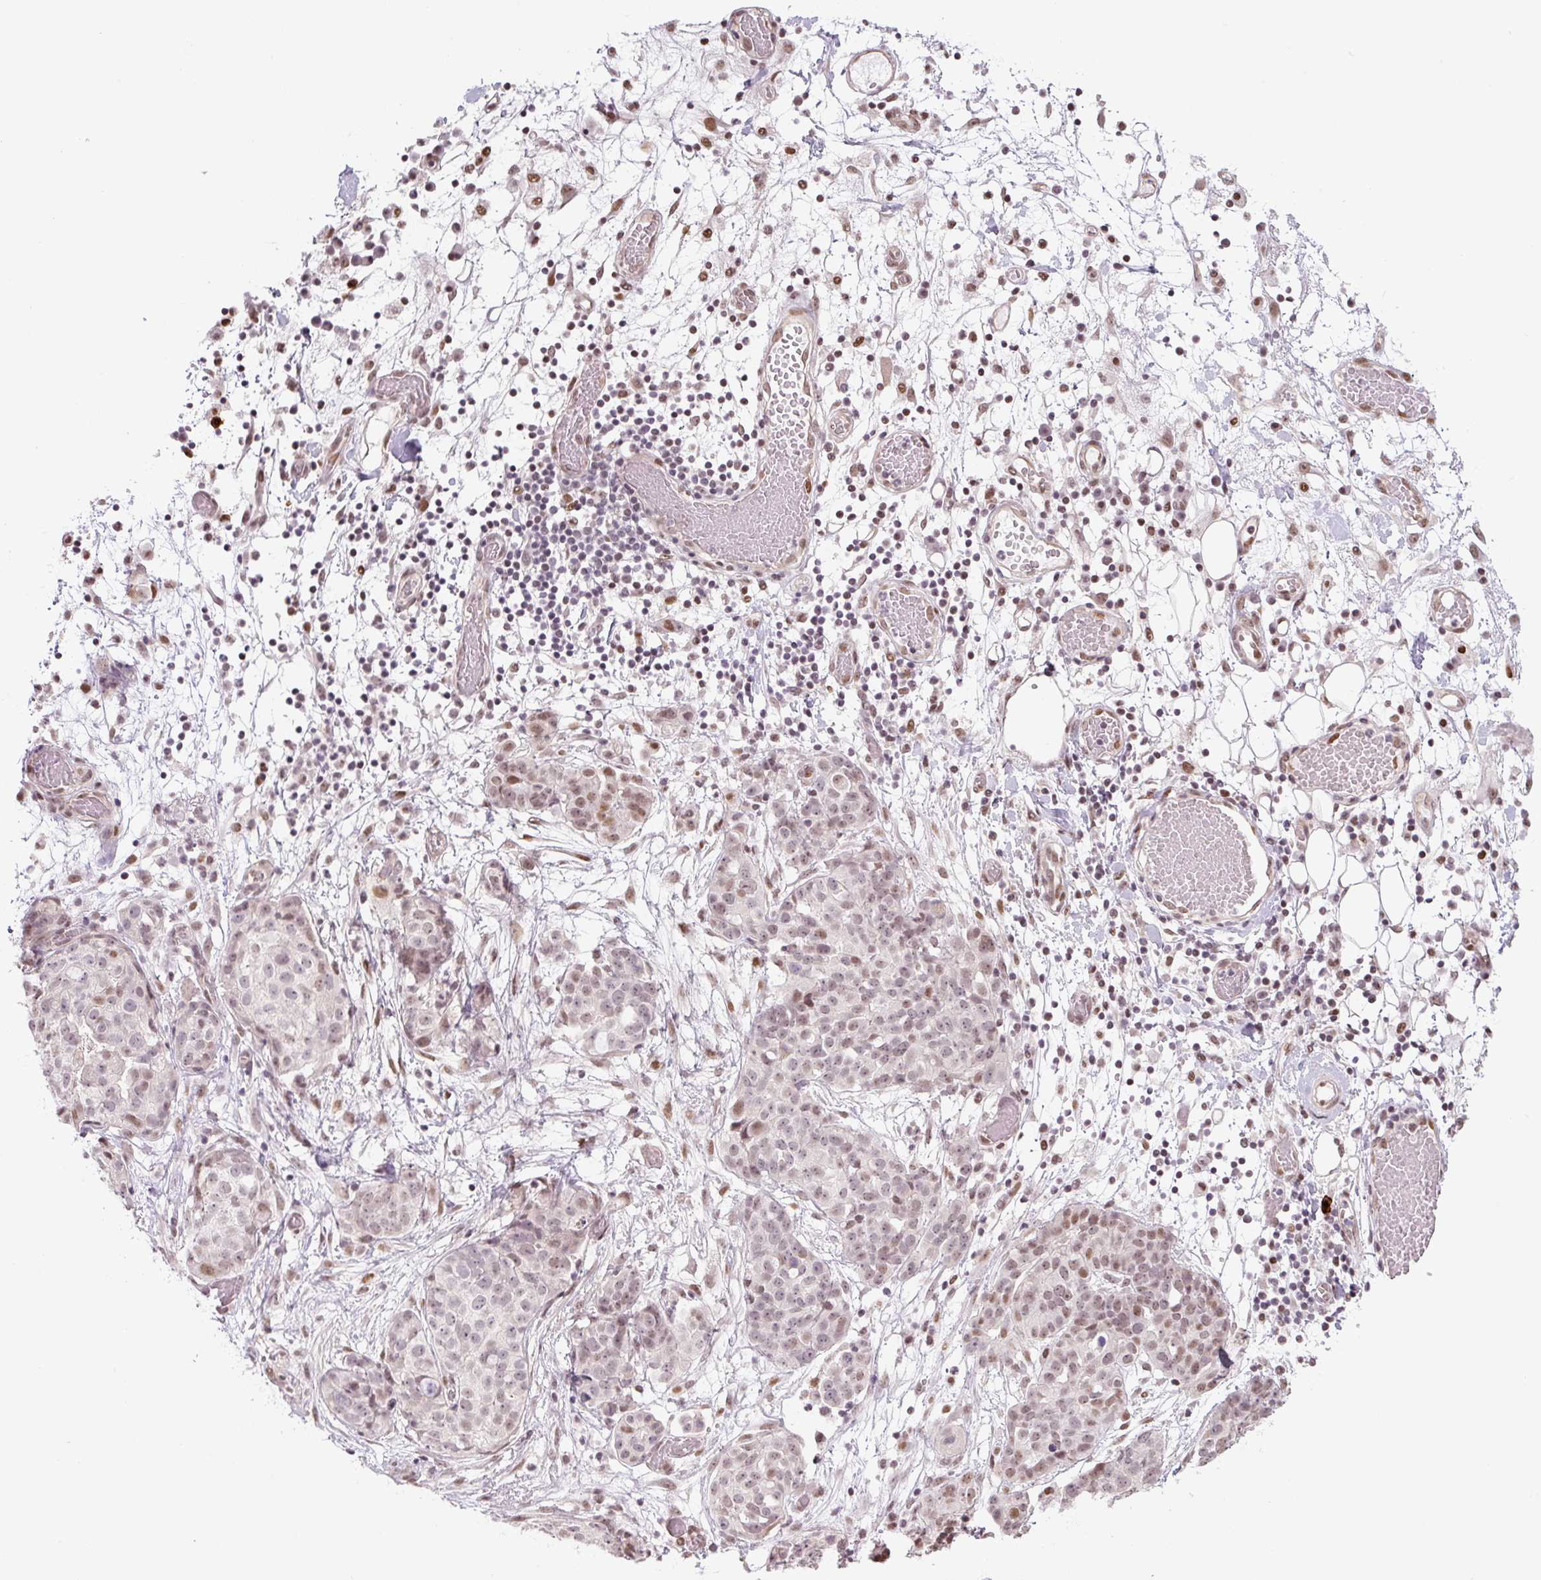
{"staining": {"intensity": "moderate", "quantity": "25%-75%", "location": "nuclear"}, "tissue": "ovarian cancer", "cell_type": "Tumor cells", "image_type": "cancer", "snomed": [{"axis": "morphology", "description": "Cystadenocarcinoma, serous, NOS"}, {"axis": "topography", "description": "Soft tissue"}, {"axis": "topography", "description": "Ovary"}], "caption": "Brown immunohistochemical staining in serous cystadenocarcinoma (ovarian) reveals moderate nuclear expression in about 25%-75% of tumor cells.", "gene": "TCFL5", "patient": {"sex": "female", "age": 57}}